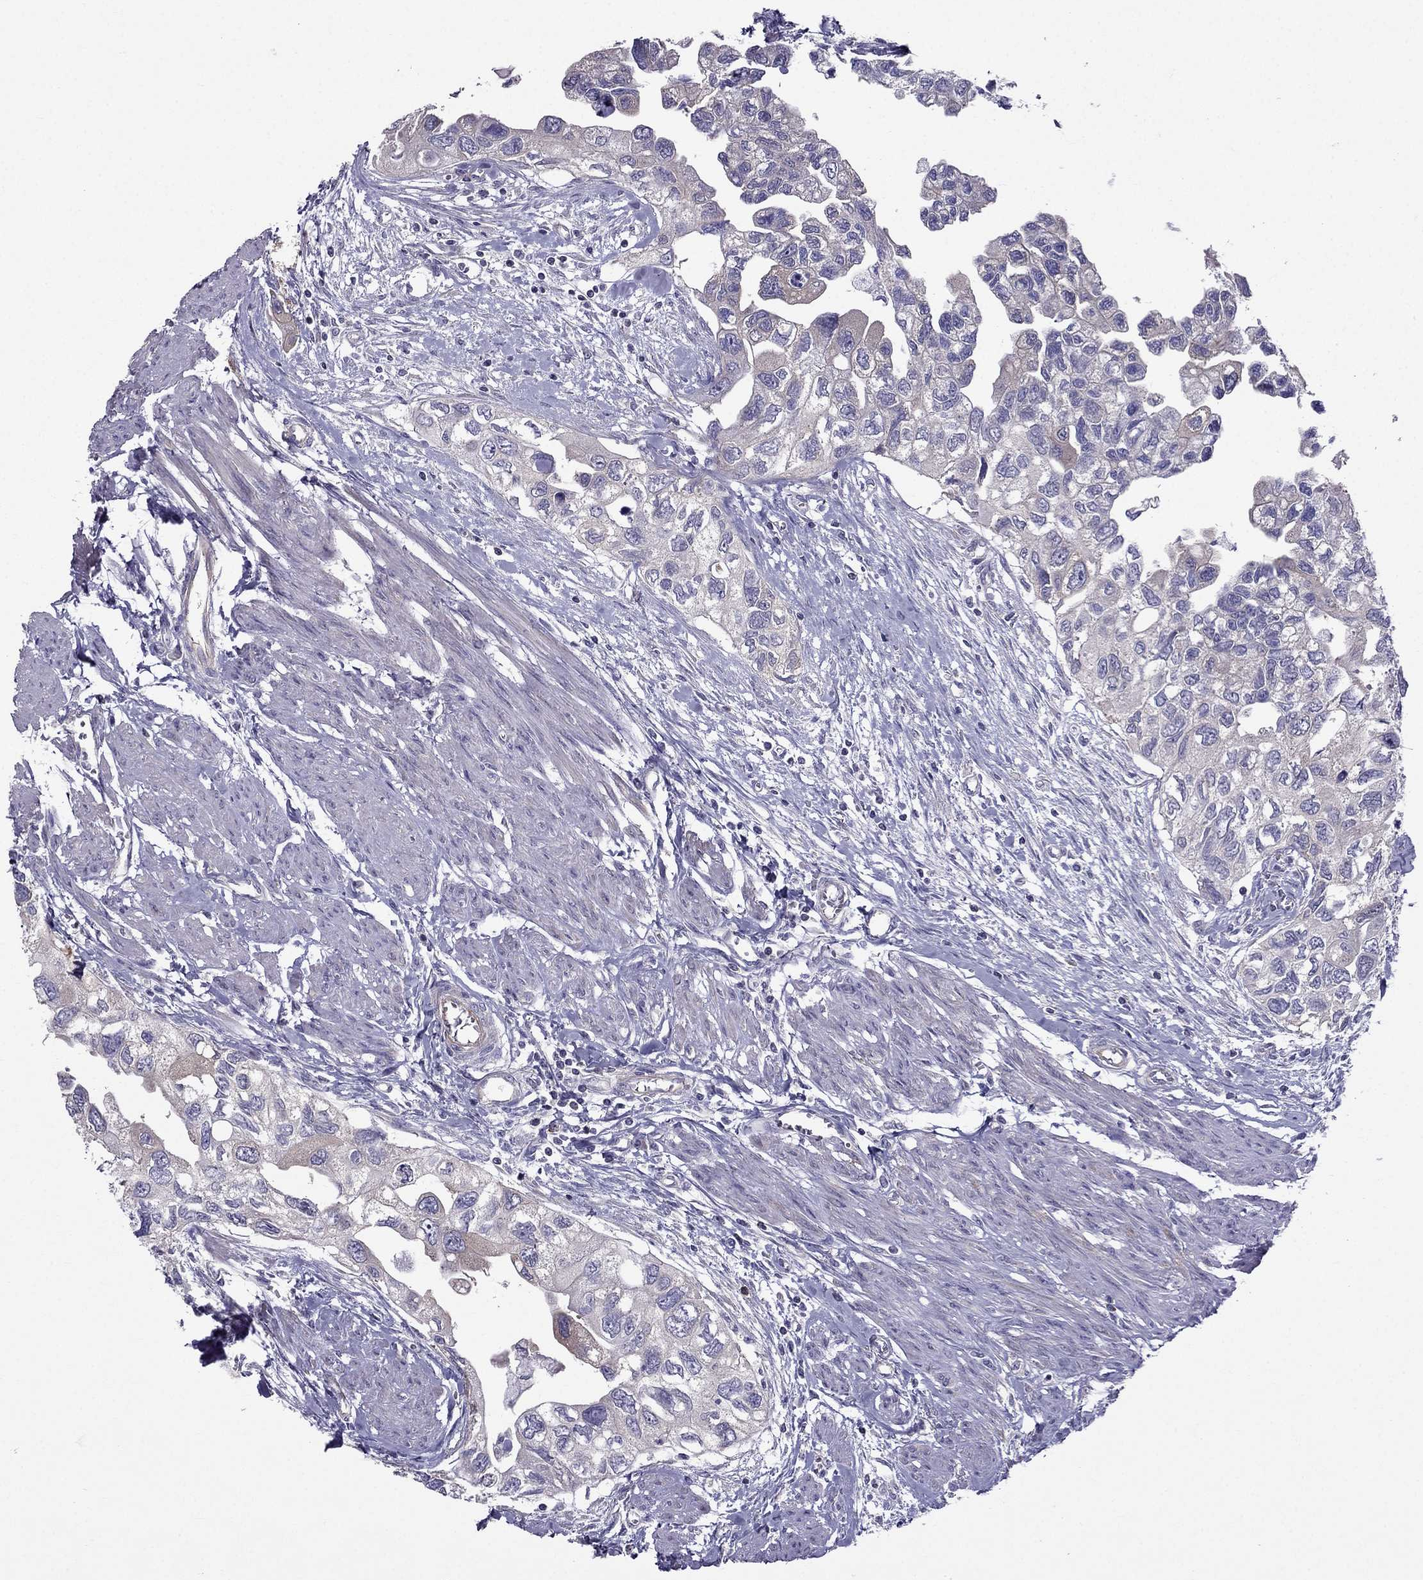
{"staining": {"intensity": "negative", "quantity": "none", "location": "none"}, "tissue": "urothelial cancer", "cell_type": "Tumor cells", "image_type": "cancer", "snomed": [{"axis": "morphology", "description": "Urothelial carcinoma, High grade"}, {"axis": "topography", "description": "Urinary bladder"}], "caption": "Histopathology image shows no significant protein staining in tumor cells of high-grade urothelial carcinoma.", "gene": "AAK1", "patient": {"sex": "male", "age": 59}}